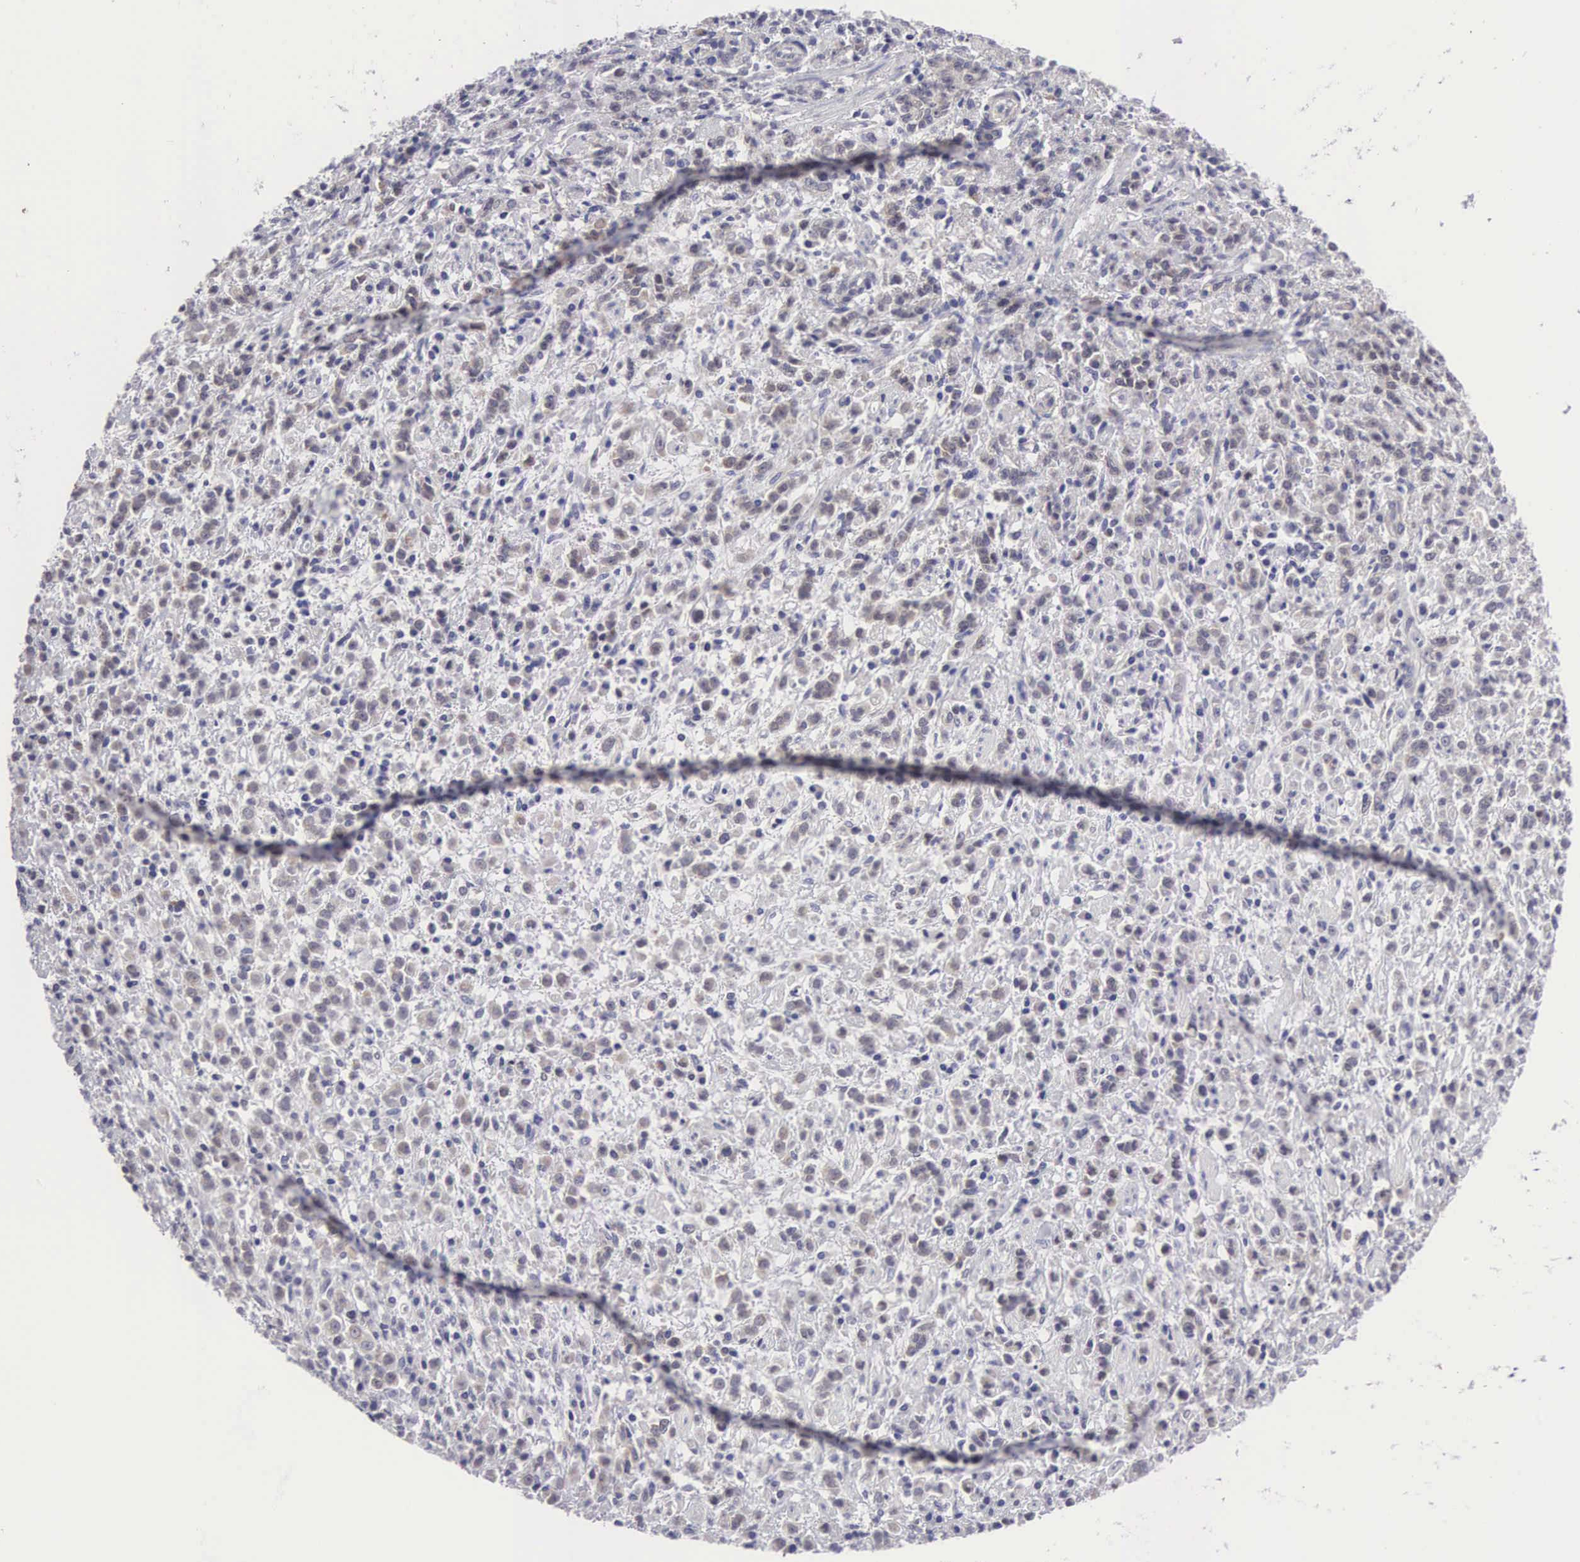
{"staining": {"intensity": "weak", "quantity": "25%-75%", "location": "cytoplasmic/membranous"}, "tissue": "stomach cancer", "cell_type": "Tumor cells", "image_type": "cancer", "snomed": [{"axis": "morphology", "description": "Adenocarcinoma, NOS"}, {"axis": "topography", "description": "Stomach, lower"}], "caption": "Brown immunohistochemical staining in human adenocarcinoma (stomach) demonstrates weak cytoplasmic/membranous positivity in approximately 25%-75% of tumor cells.", "gene": "SOX11", "patient": {"sex": "male", "age": 88}}